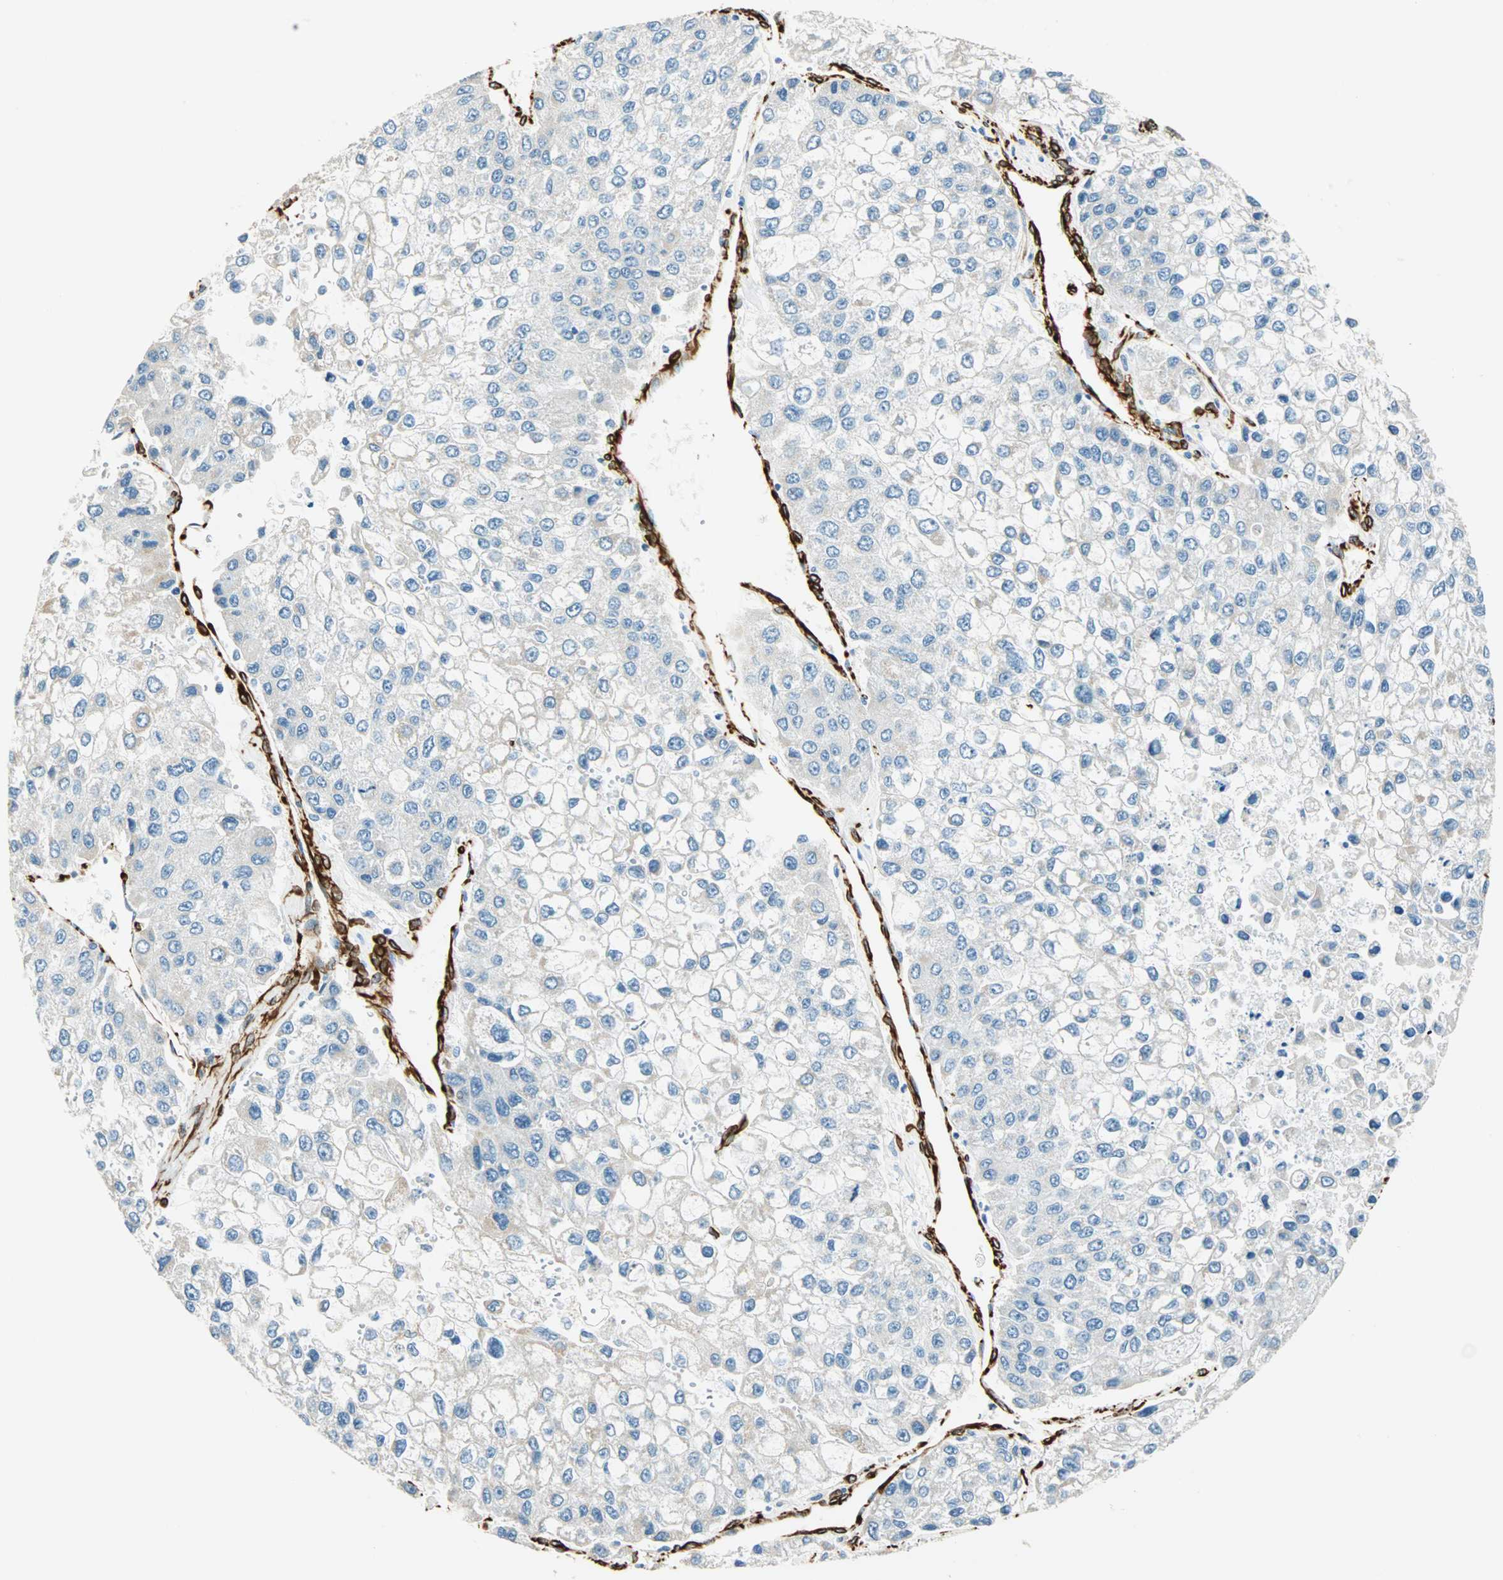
{"staining": {"intensity": "negative", "quantity": "none", "location": "none"}, "tissue": "liver cancer", "cell_type": "Tumor cells", "image_type": "cancer", "snomed": [{"axis": "morphology", "description": "Carcinoma, Hepatocellular, NOS"}, {"axis": "topography", "description": "Liver"}], "caption": "The micrograph displays no significant positivity in tumor cells of liver hepatocellular carcinoma.", "gene": "NES", "patient": {"sex": "female", "age": 66}}